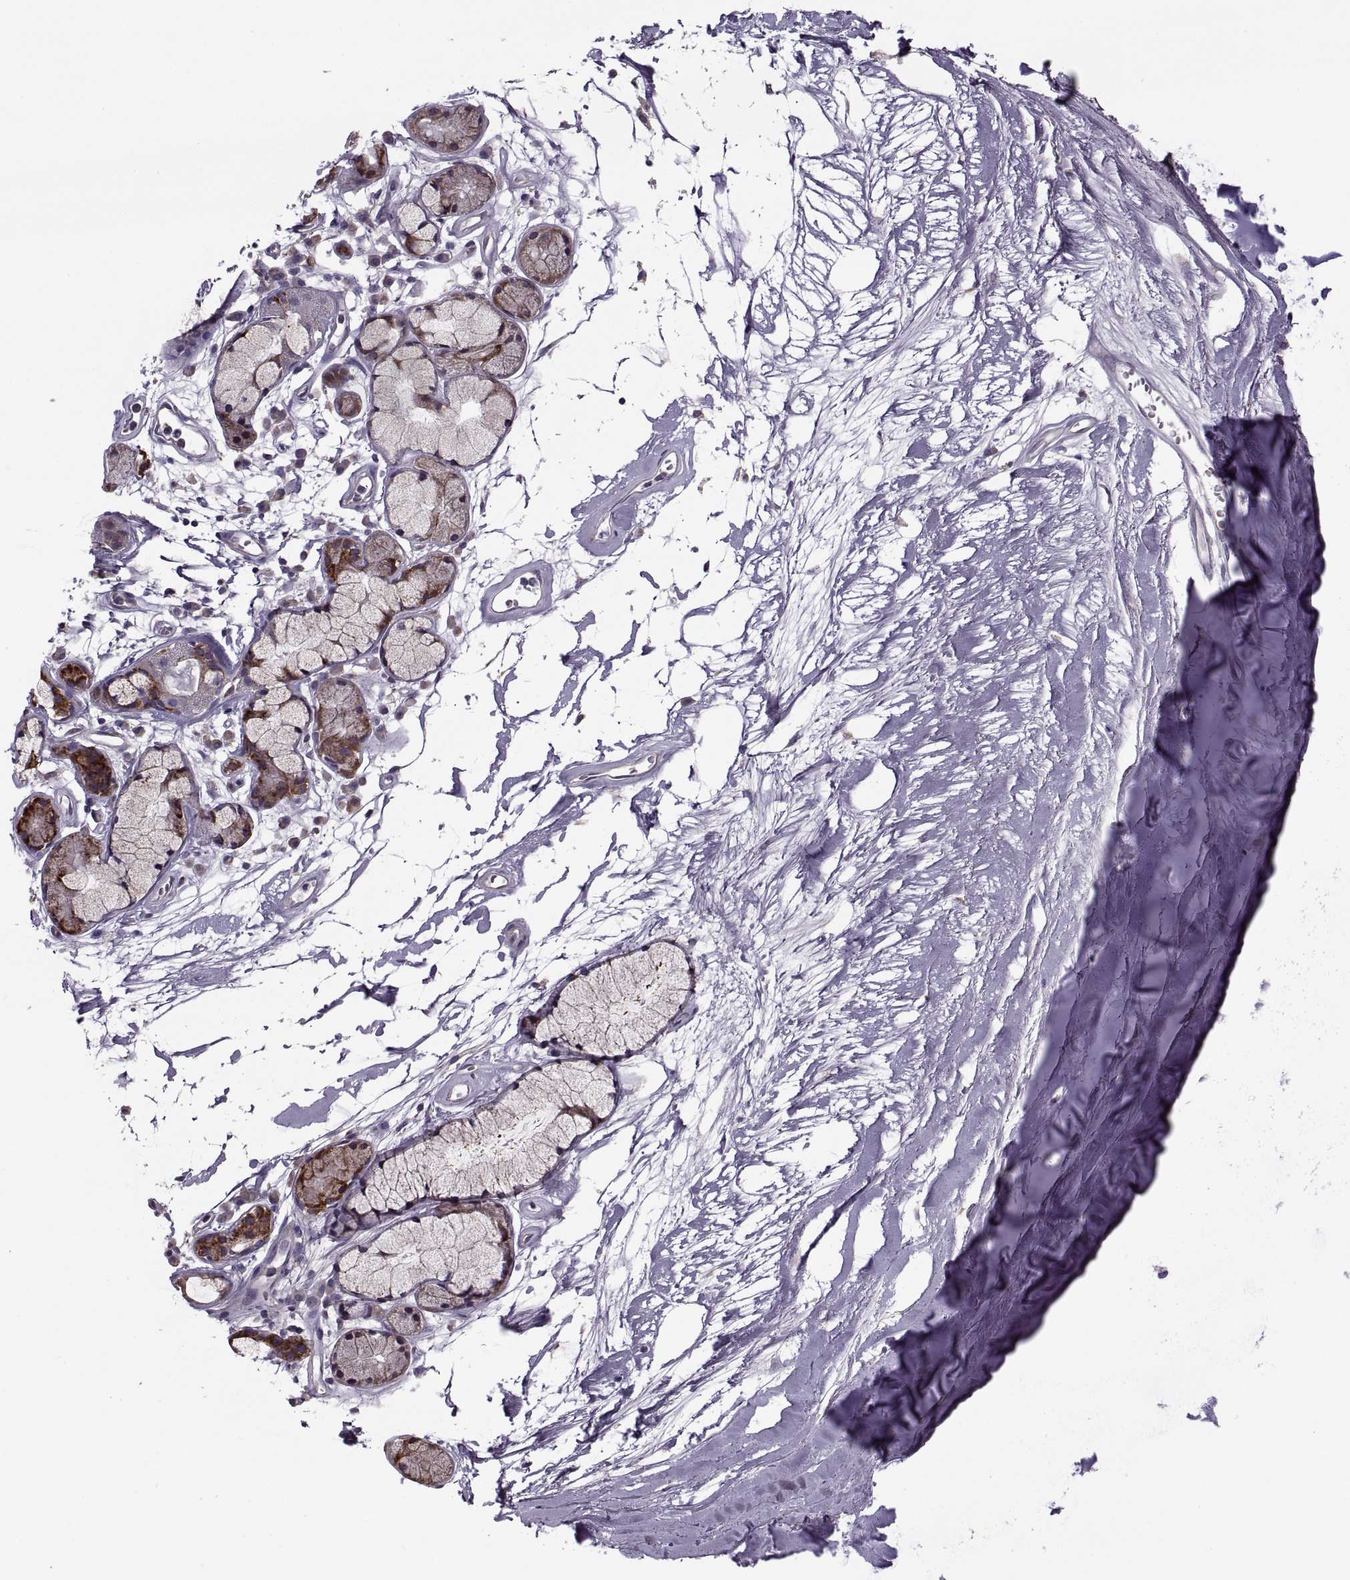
{"staining": {"intensity": "negative", "quantity": "none", "location": "none"}, "tissue": "soft tissue", "cell_type": "Chondrocytes", "image_type": "normal", "snomed": [{"axis": "morphology", "description": "Normal tissue, NOS"}, {"axis": "morphology", "description": "Squamous cell carcinoma, NOS"}, {"axis": "topography", "description": "Cartilage tissue"}, {"axis": "topography", "description": "Lung"}], "caption": "DAB (3,3'-diaminobenzidine) immunohistochemical staining of benign soft tissue demonstrates no significant expression in chondrocytes.", "gene": "LETM2", "patient": {"sex": "male", "age": 66}}